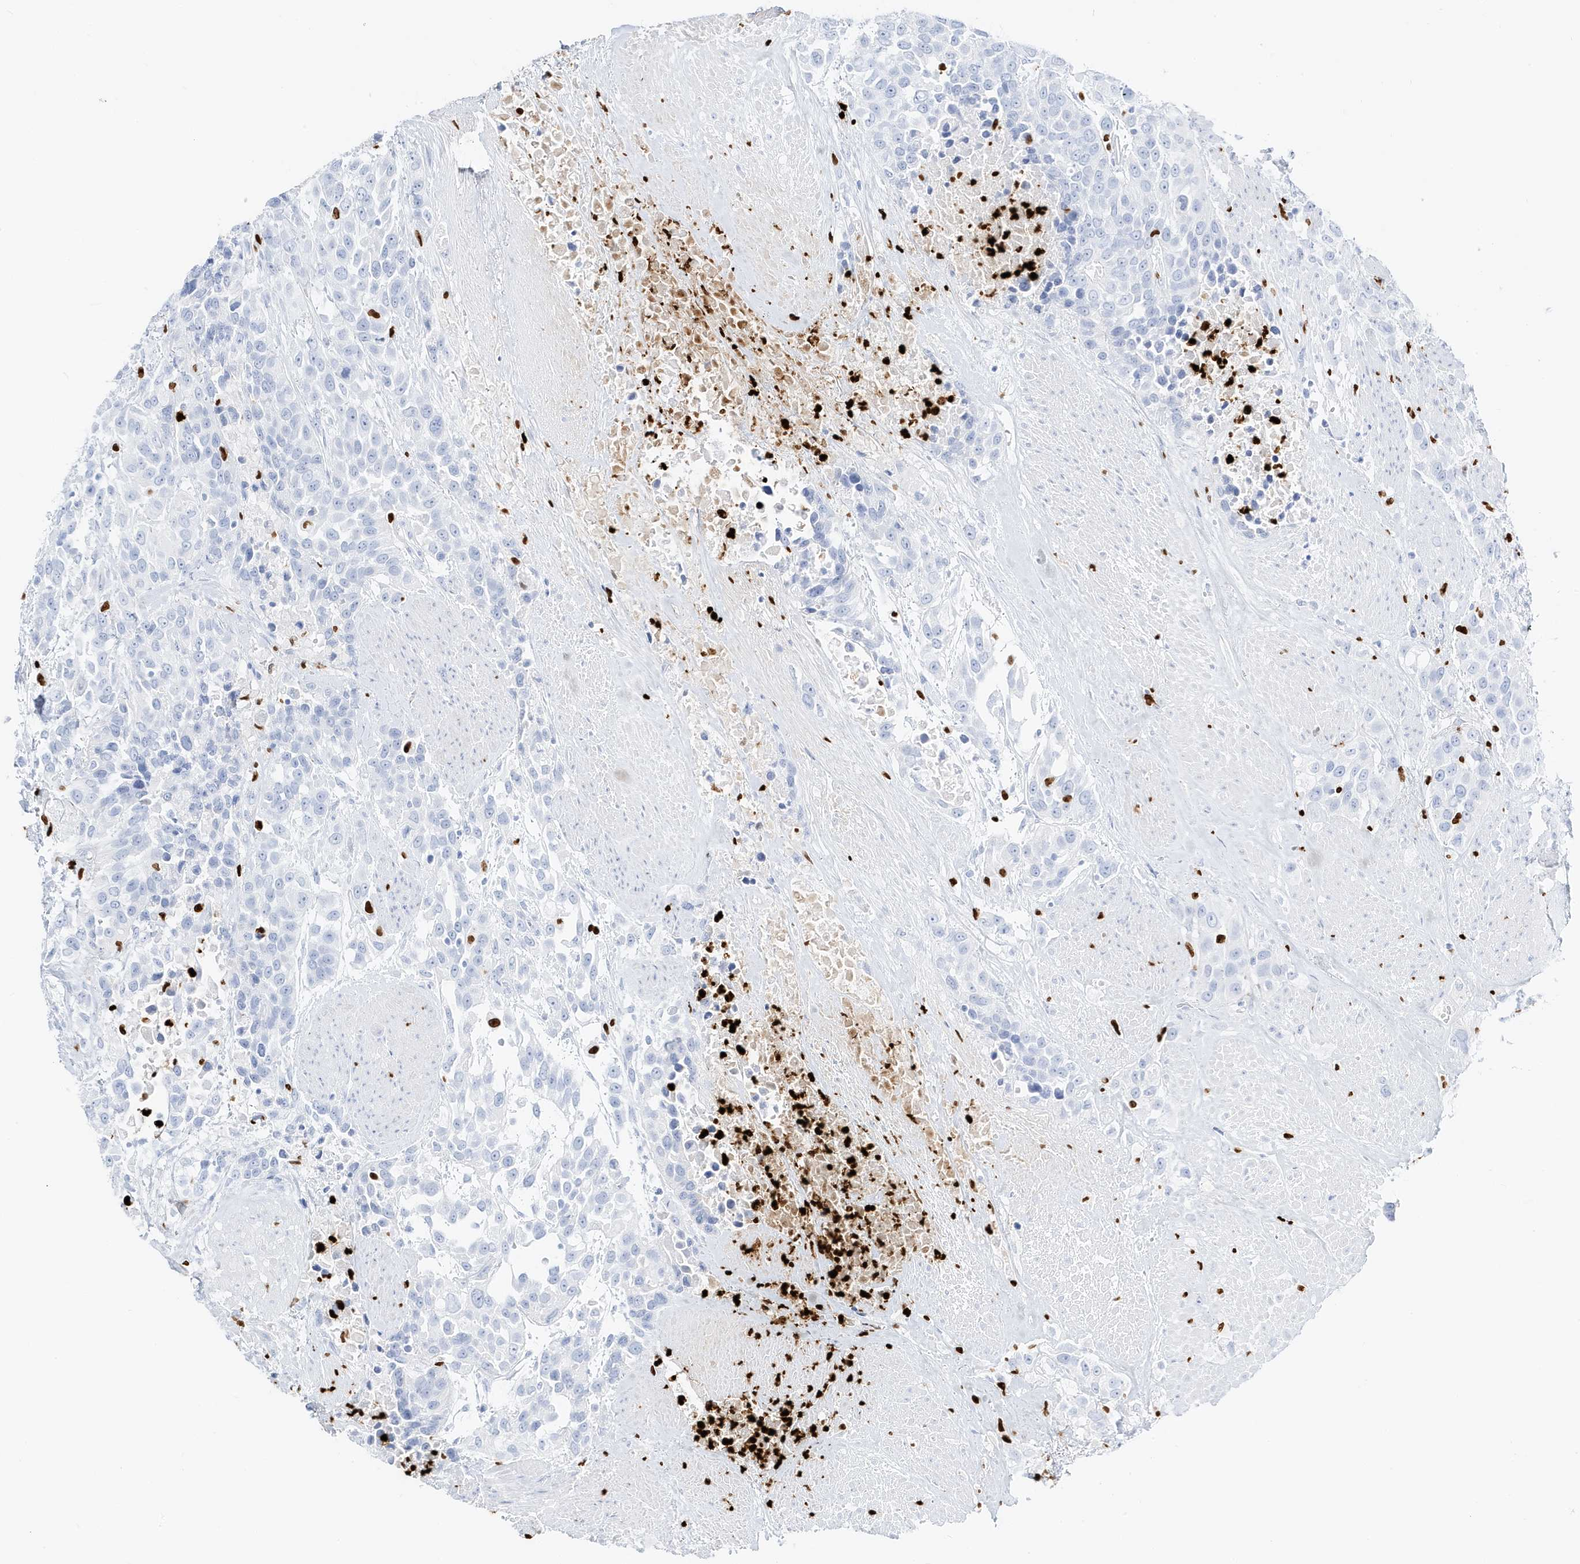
{"staining": {"intensity": "negative", "quantity": "none", "location": "none"}, "tissue": "urothelial cancer", "cell_type": "Tumor cells", "image_type": "cancer", "snomed": [{"axis": "morphology", "description": "Urothelial carcinoma, High grade"}, {"axis": "topography", "description": "Urinary bladder"}], "caption": "Immunohistochemistry of human urothelial cancer shows no positivity in tumor cells.", "gene": "MNDA", "patient": {"sex": "female", "age": 80}}